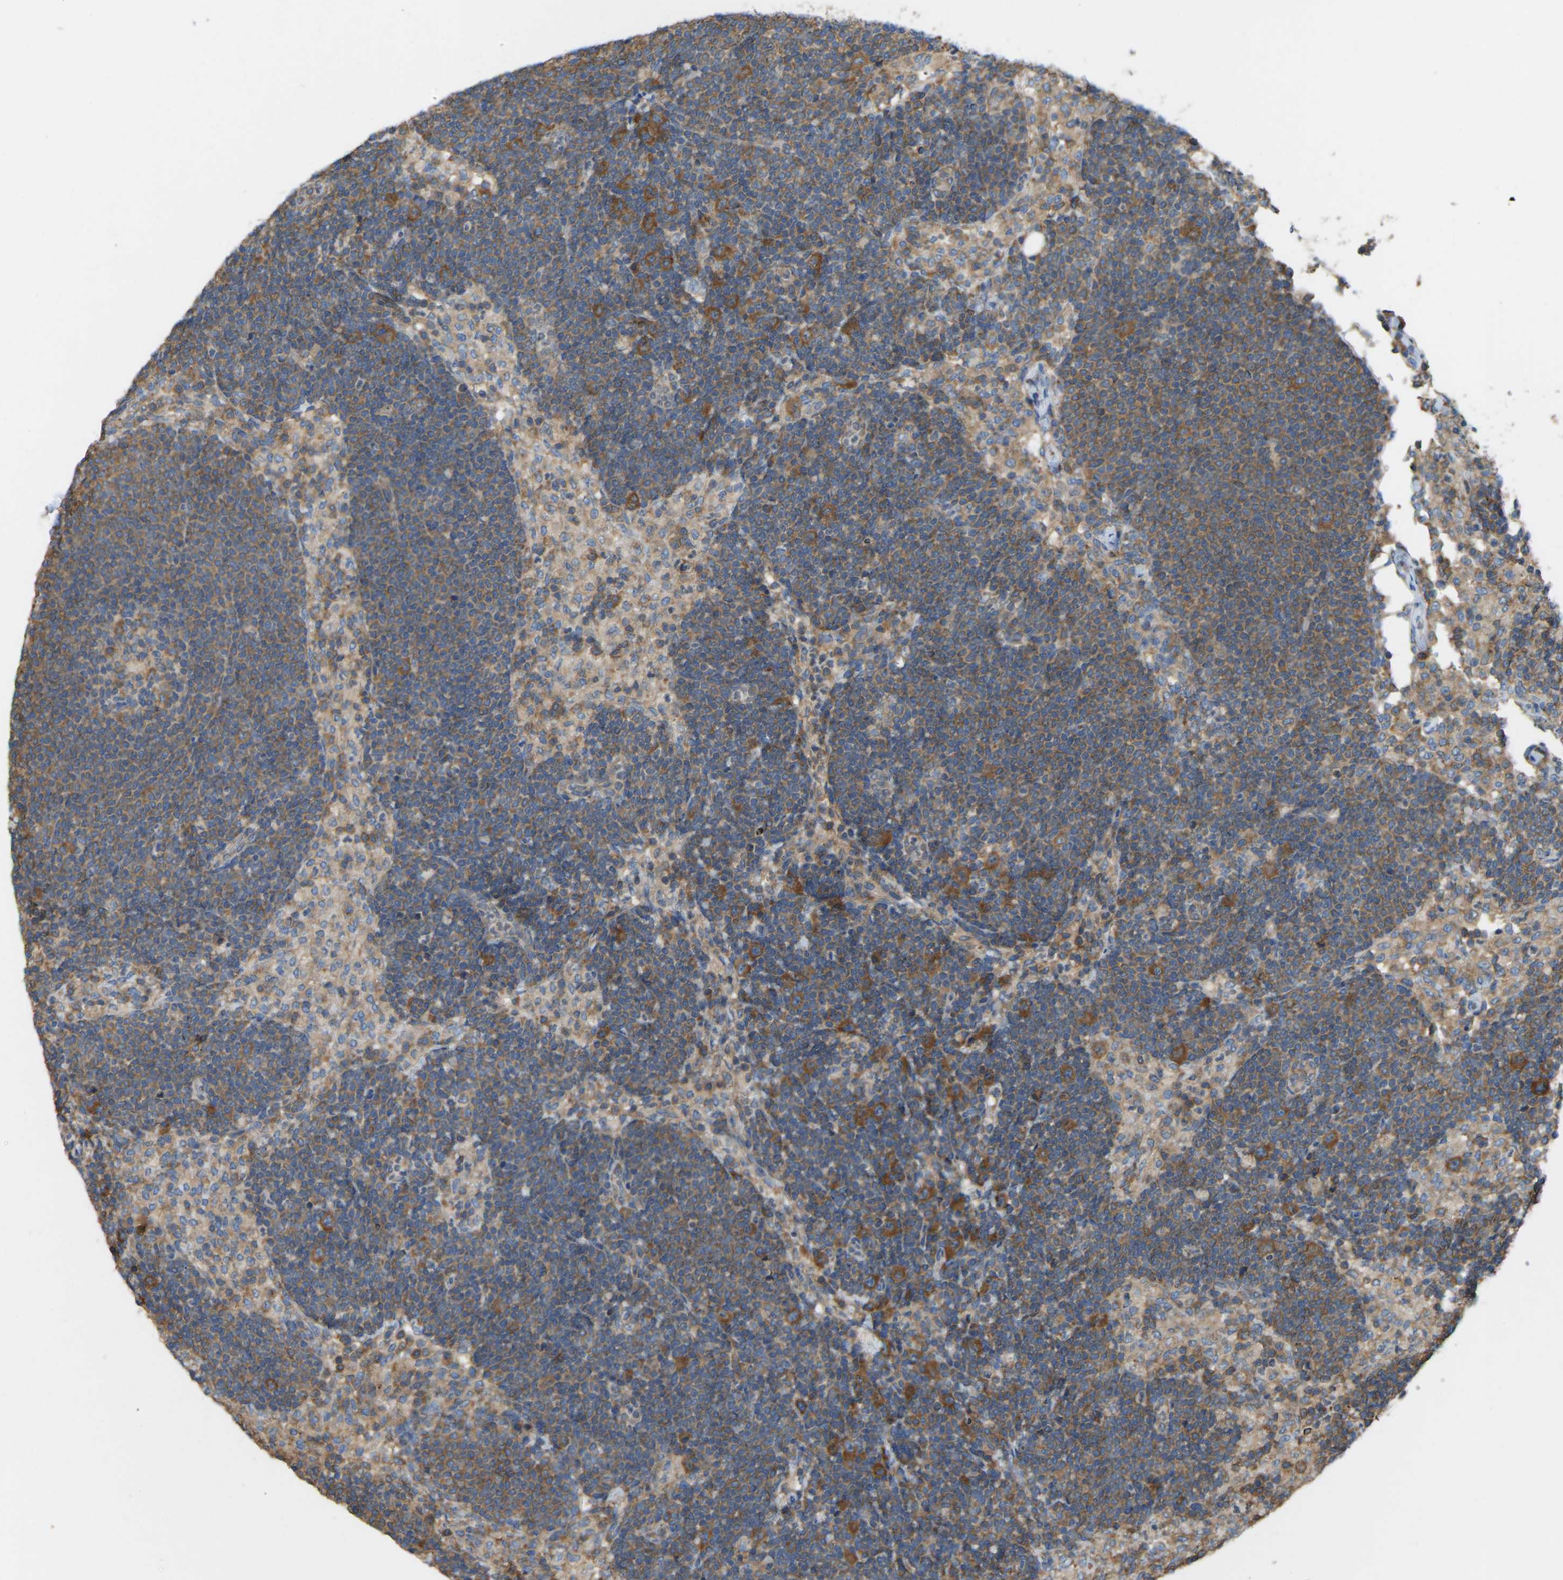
{"staining": {"intensity": "moderate", "quantity": ">75%", "location": "cytoplasmic/membranous"}, "tissue": "lymph node", "cell_type": "Germinal center cells", "image_type": "normal", "snomed": [{"axis": "morphology", "description": "Normal tissue, NOS"}, {"axis": "morphology", "description": "Carcinoid, malignant, NOS"}, {"axis": "topography", "description": "Lymph node"}], "caption": "This is an image of immunohistochemistry (IHC) staining of normal lymph node, which shows moderate staining in the cytoplasmic/membranous of germinal center cells.", "gene": "RPS6KB2", "patient": {"sex": "male", "age": 47}}